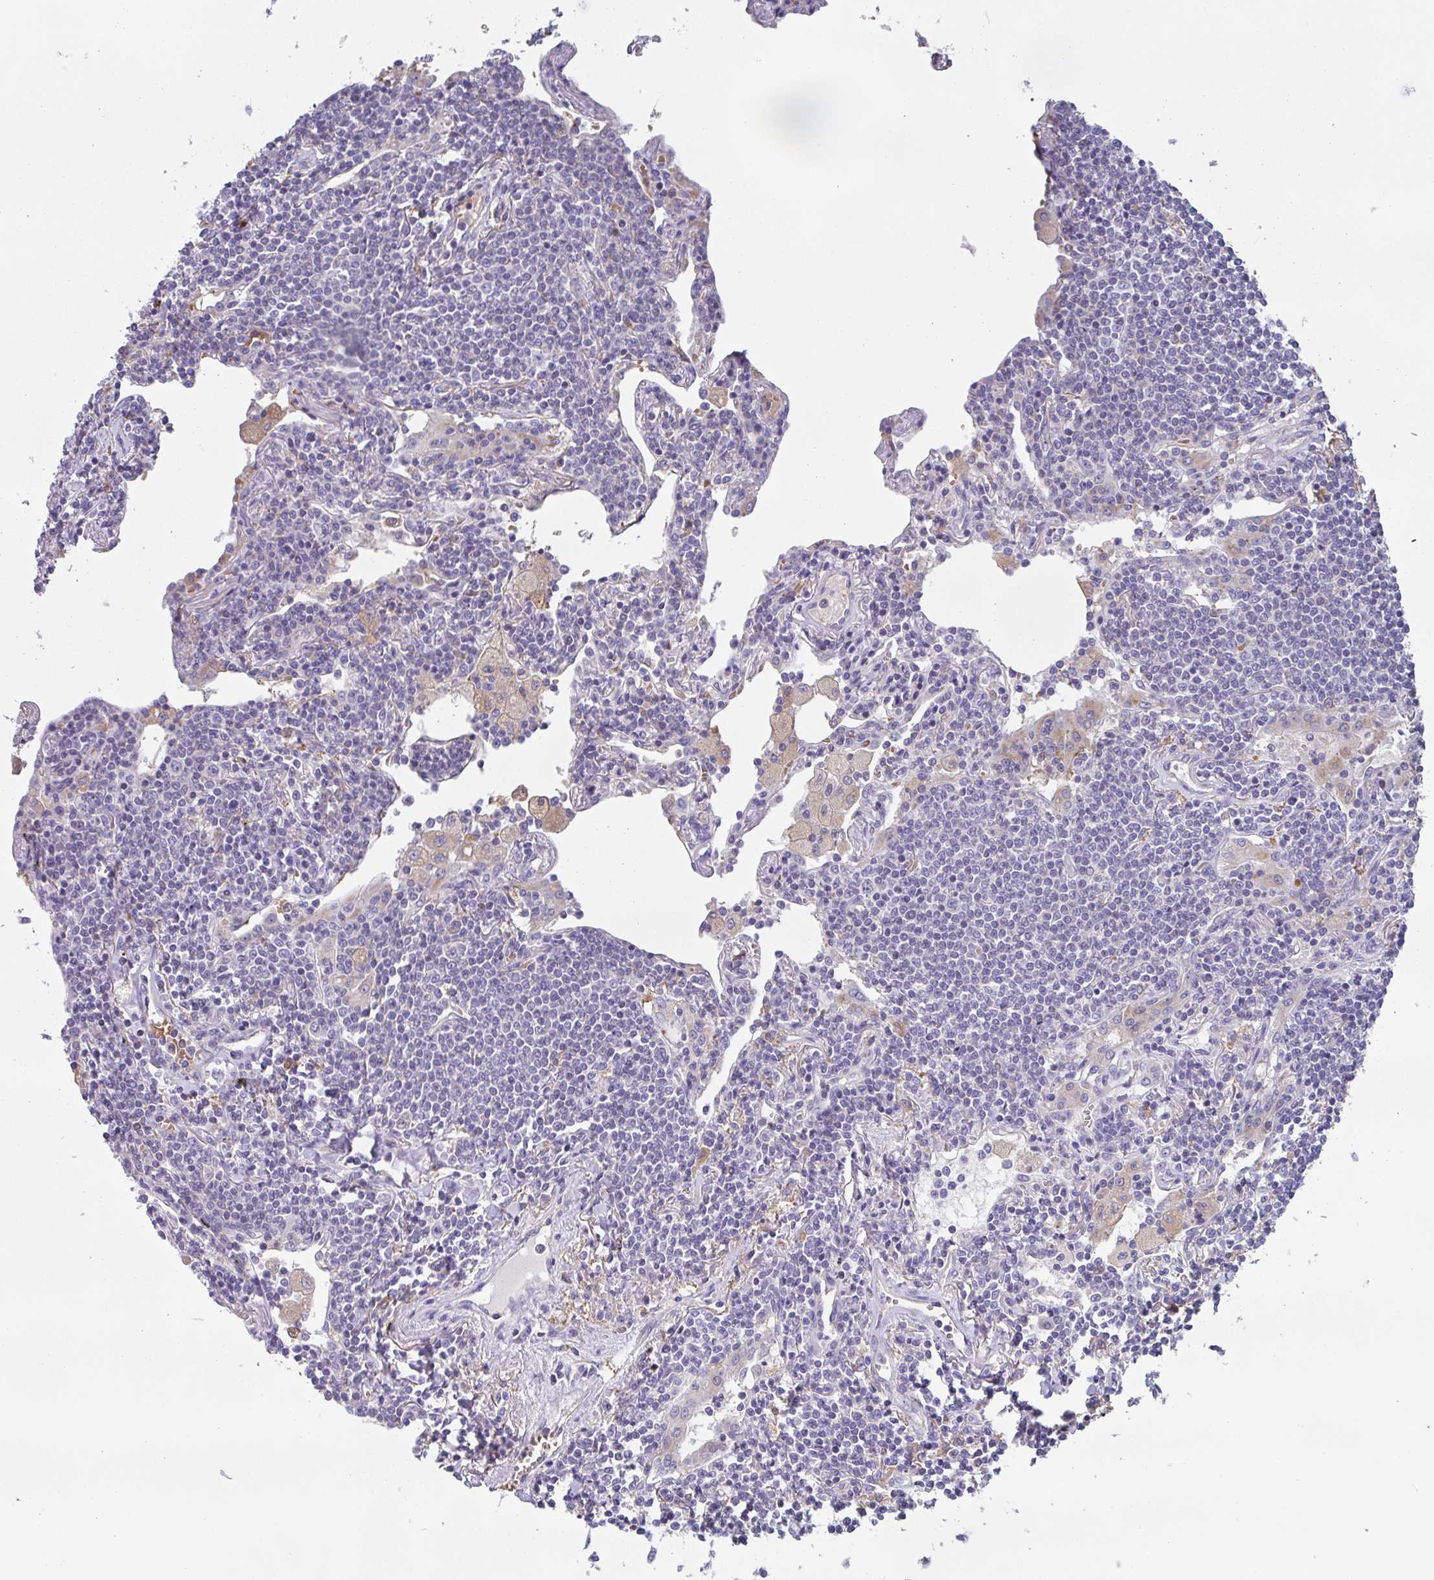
{"staining": {"intensity": "negative", "quantity": "none", "location": "none"}, "tissue": "lymphoma", "cell_type": "Tumor cells", "image_type": "cancer", "snomed": [{"axis": "morphology", "description": "Malignant lymphoma, non-Hodgkin's type, Low grade"}, {"axis": "topography", "description": "Lung"}], "caption": "Immunohistochemistry image of human low-grade malignant lymphoma, non-Hodgkin's type stained for a protein (brown), which displays no expression in tumor cells. (Immunohistochemistry (ihc), brightfield microscopy, high magnification).", "gene": "TFAP2C", "patient": {"sex": "female", "age": 71}}